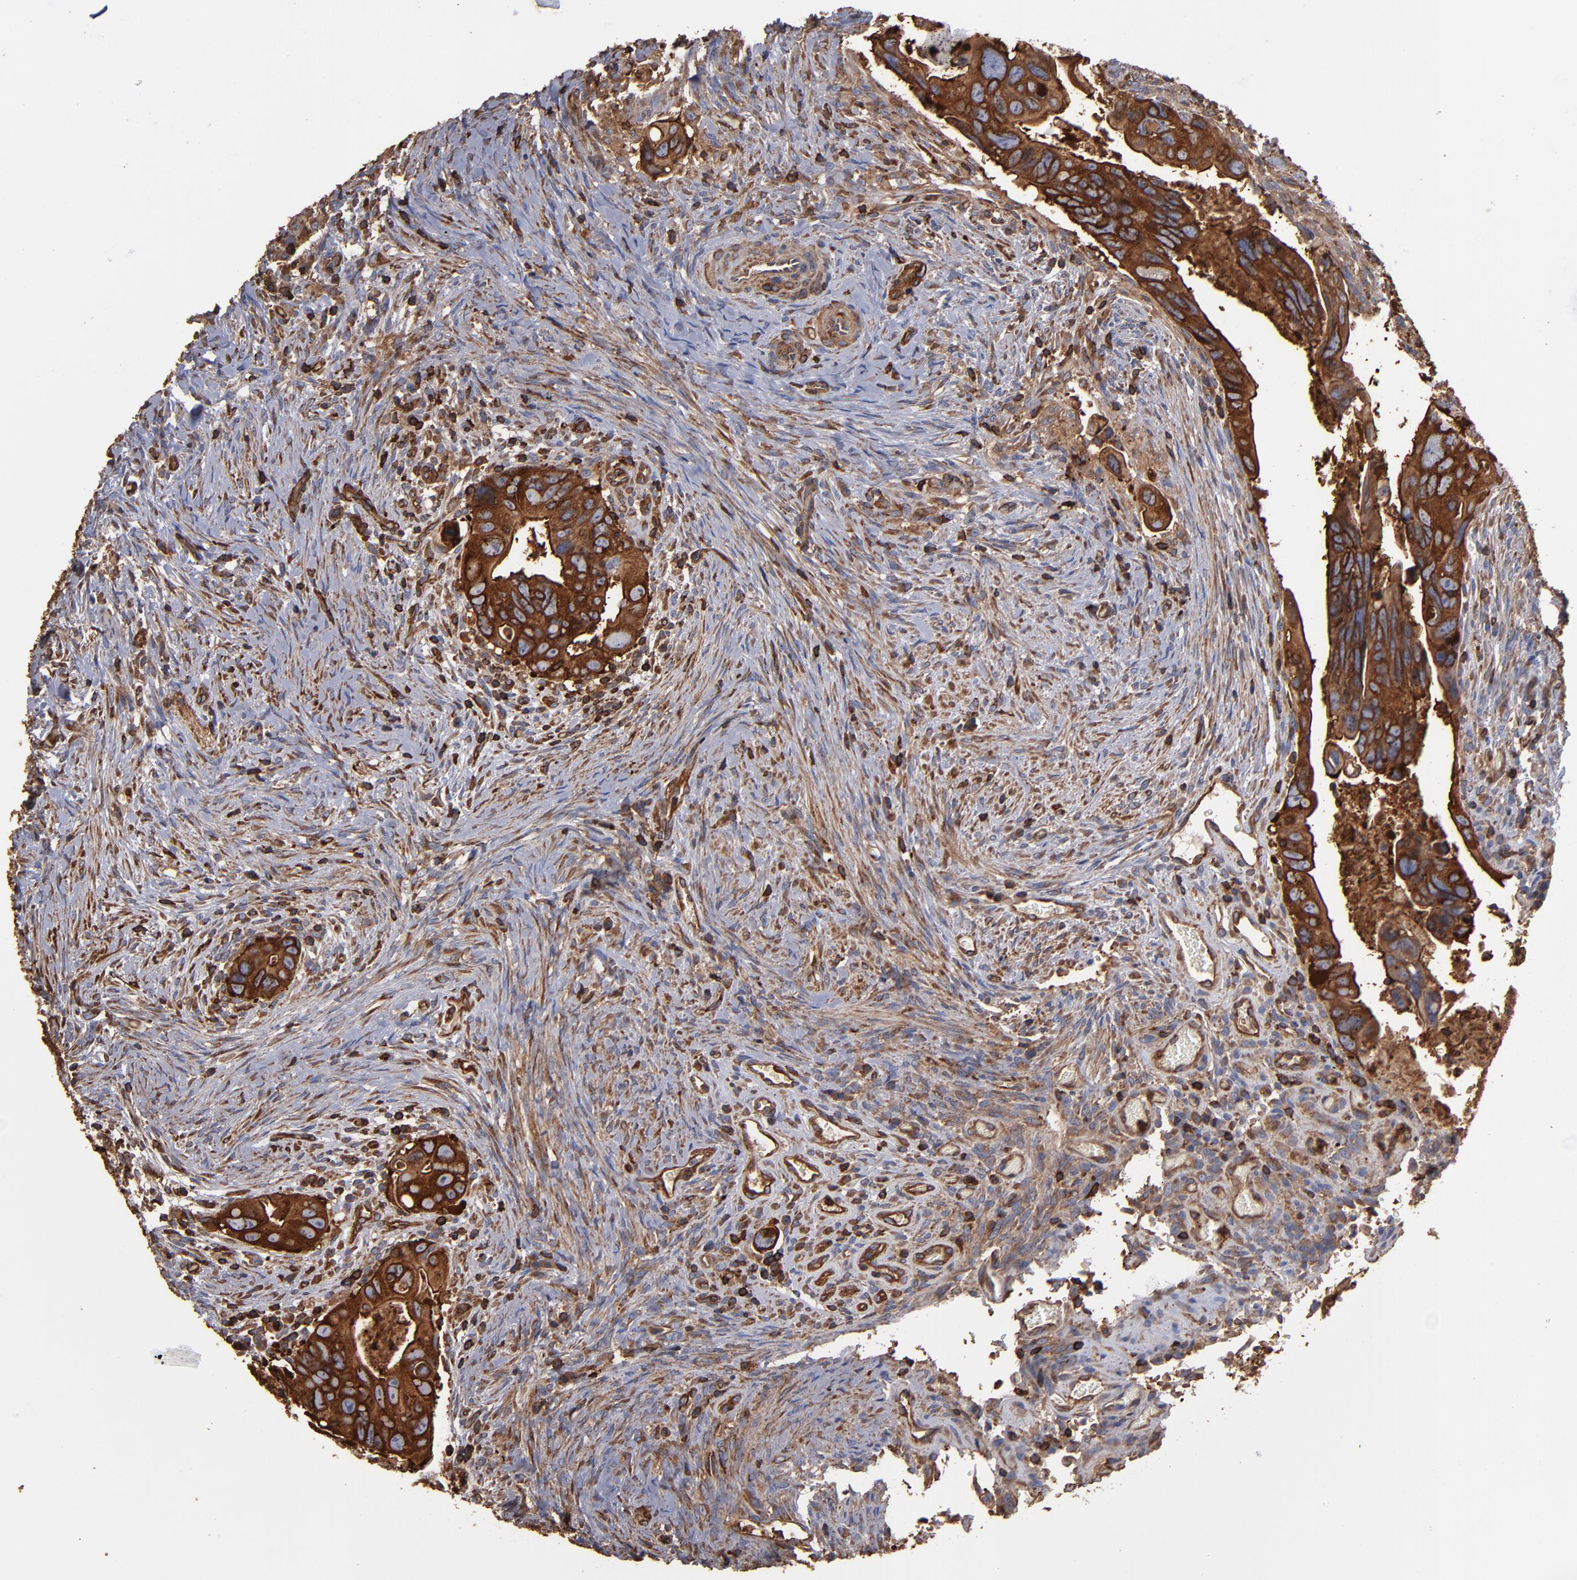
{"staining": {"intensity": "moderate", "quantity": ">75%", "location": "cytoplasmic/membranous"}, "tissue": "colorectal cancer", "cell_type": "Tumor cells", "image_type": "cancer", "snomed": [{"axis": "morphology", "description": "Adenocarcinoma, NOS"}, {"axis": "topography", "description": "Rectum"}], "caption": "Immunohistochemistry histopathology image of neoplastic tissue: human colorectal cancer stained using immunohistochemistry reveals medium levels of moderate protein expression localized specifically in the cytoplasmic/membranous of tumor cells, appearing as a cytoplasmic/membranous brown color.", "gene": "ACTN4", "patient": {"sex": "male", "age": 53}}